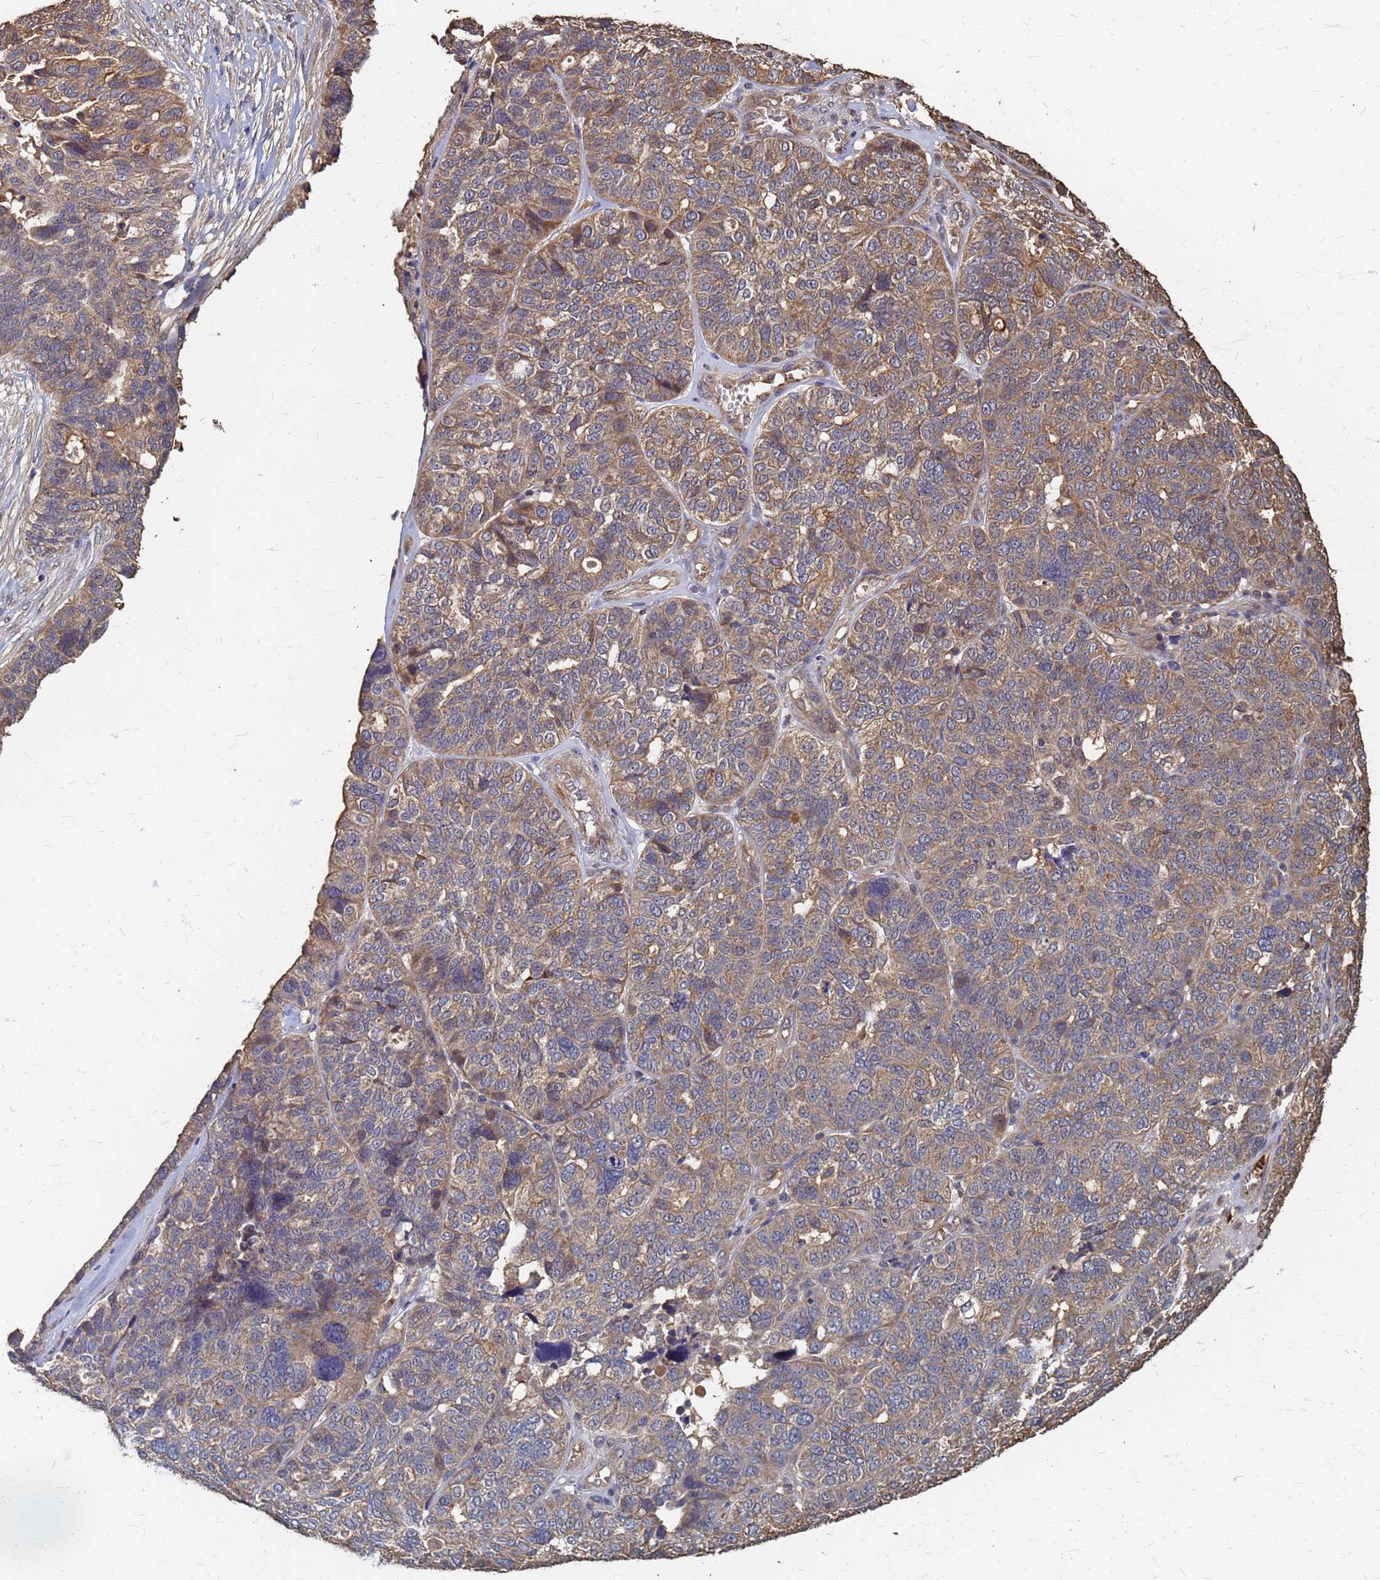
{"staining": {"intensity": "moderate", "quantity": ">75%", "location": "cytoplasmic/membranous"}, "tissue": "ovarian cancer", "cell_type": "Tumor cells", "image_type": "cancer", "snomed": [{"axis": "morphology", "description": "Cystadenocarcinoma, serous, NOS"}, {"axis": "topography", "description": "Ovary"}], "caption": "Ovarian cancer tissue displays moderate cytoplasmic/membranous expression in about >75% of tumor cells, visualized by immunohistochemistry.", "gene": "DPH5", "patient": {"sex": "female", "age": 59}}